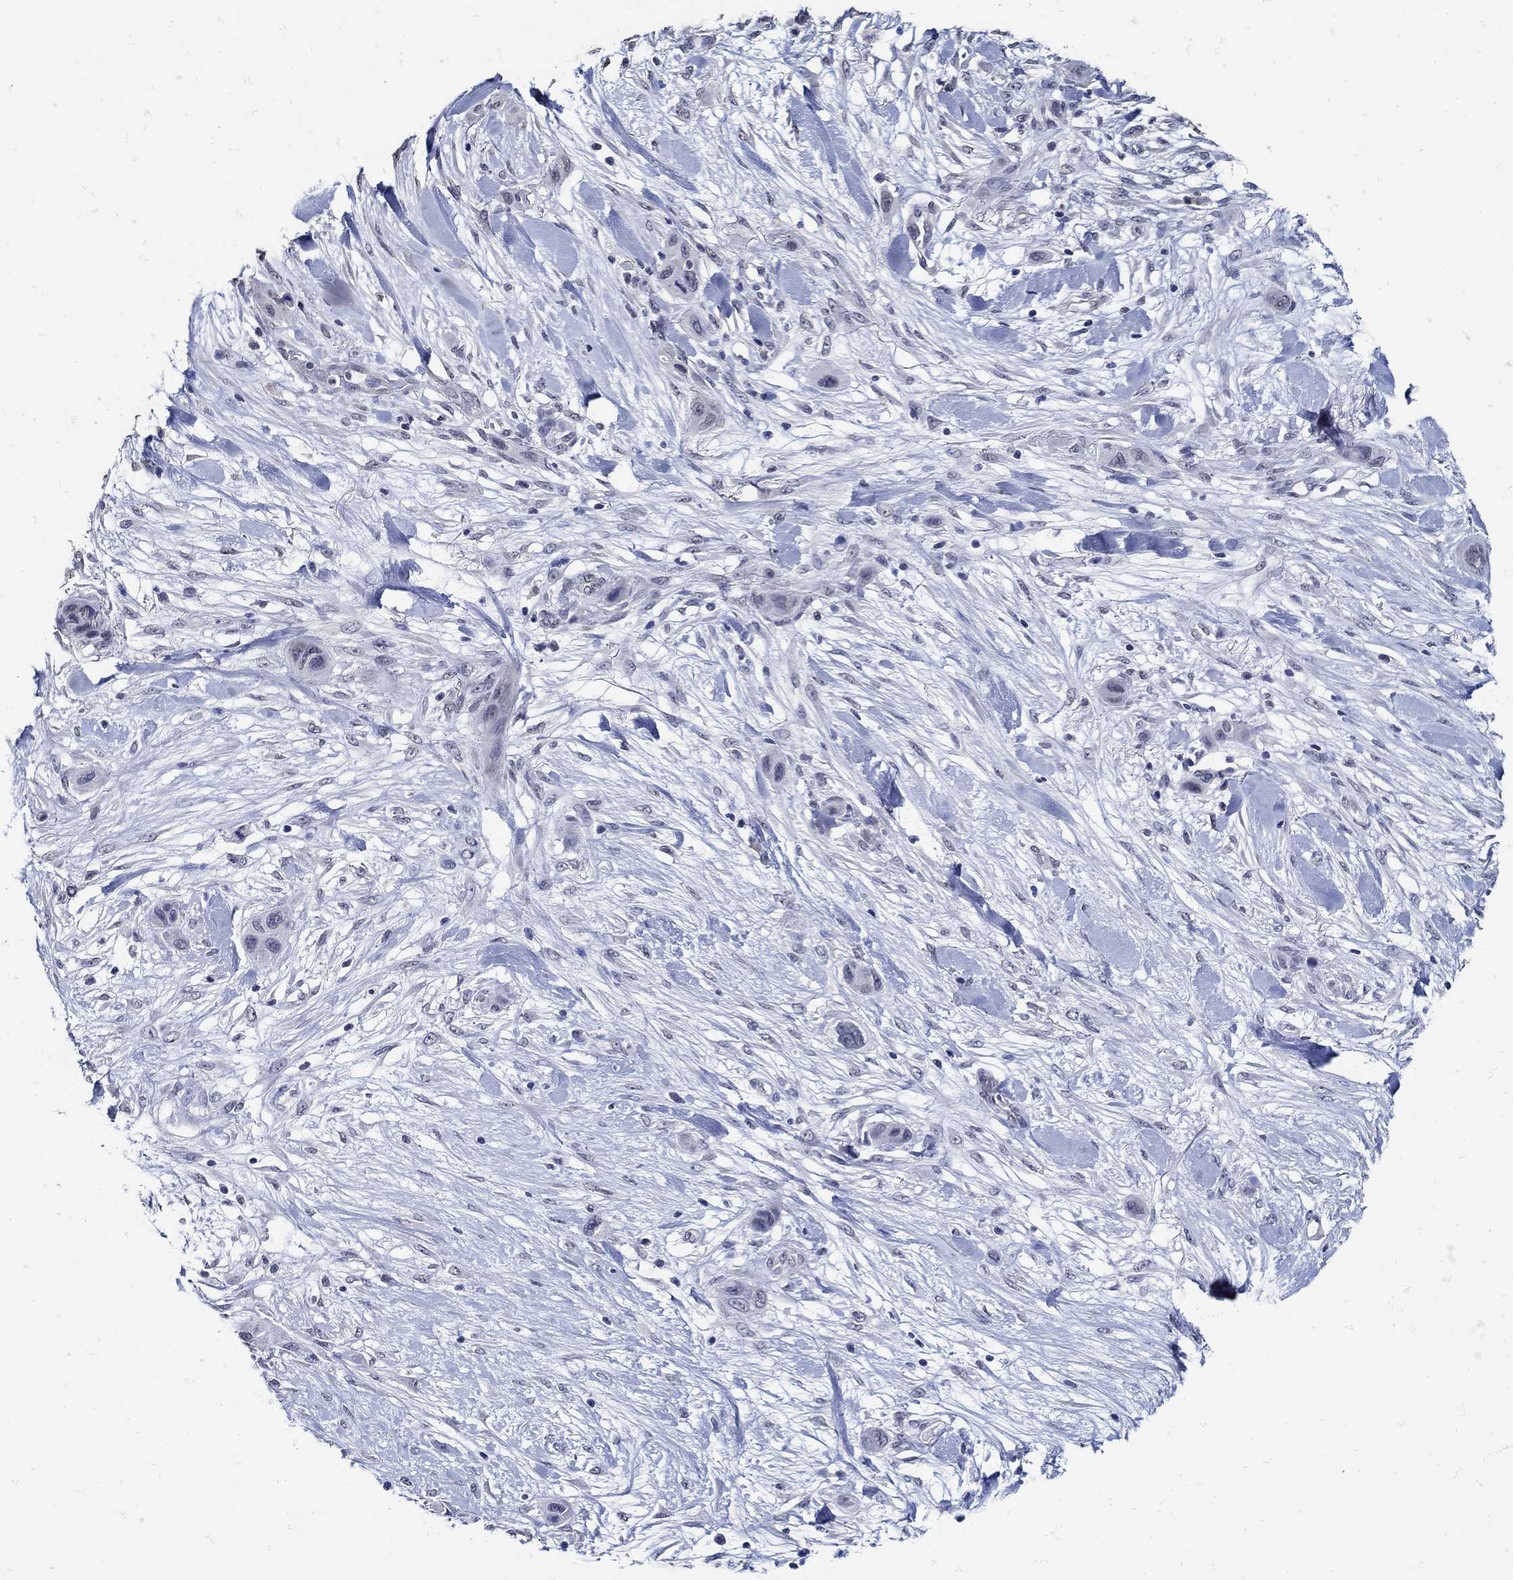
{"staining": {"intensity": "negative", "quantity": "none", "location": "none"}, "tissue": "skin cancer", "cell_type": "Tumor cells", "image_type": "cancer", "snomed": [{"axis": "morphology", "description": "Squamous cell carcinoma, NOS"}, {"axis": "topography", "description": "Skin"}], "caption": "Immunohistochemistry histopathology image of human skin cancer stained for a protein (brown), which displays no staining in tumor cells.", "gene": "KCNN3", "patient": {"sex": "male", "age": 79}}